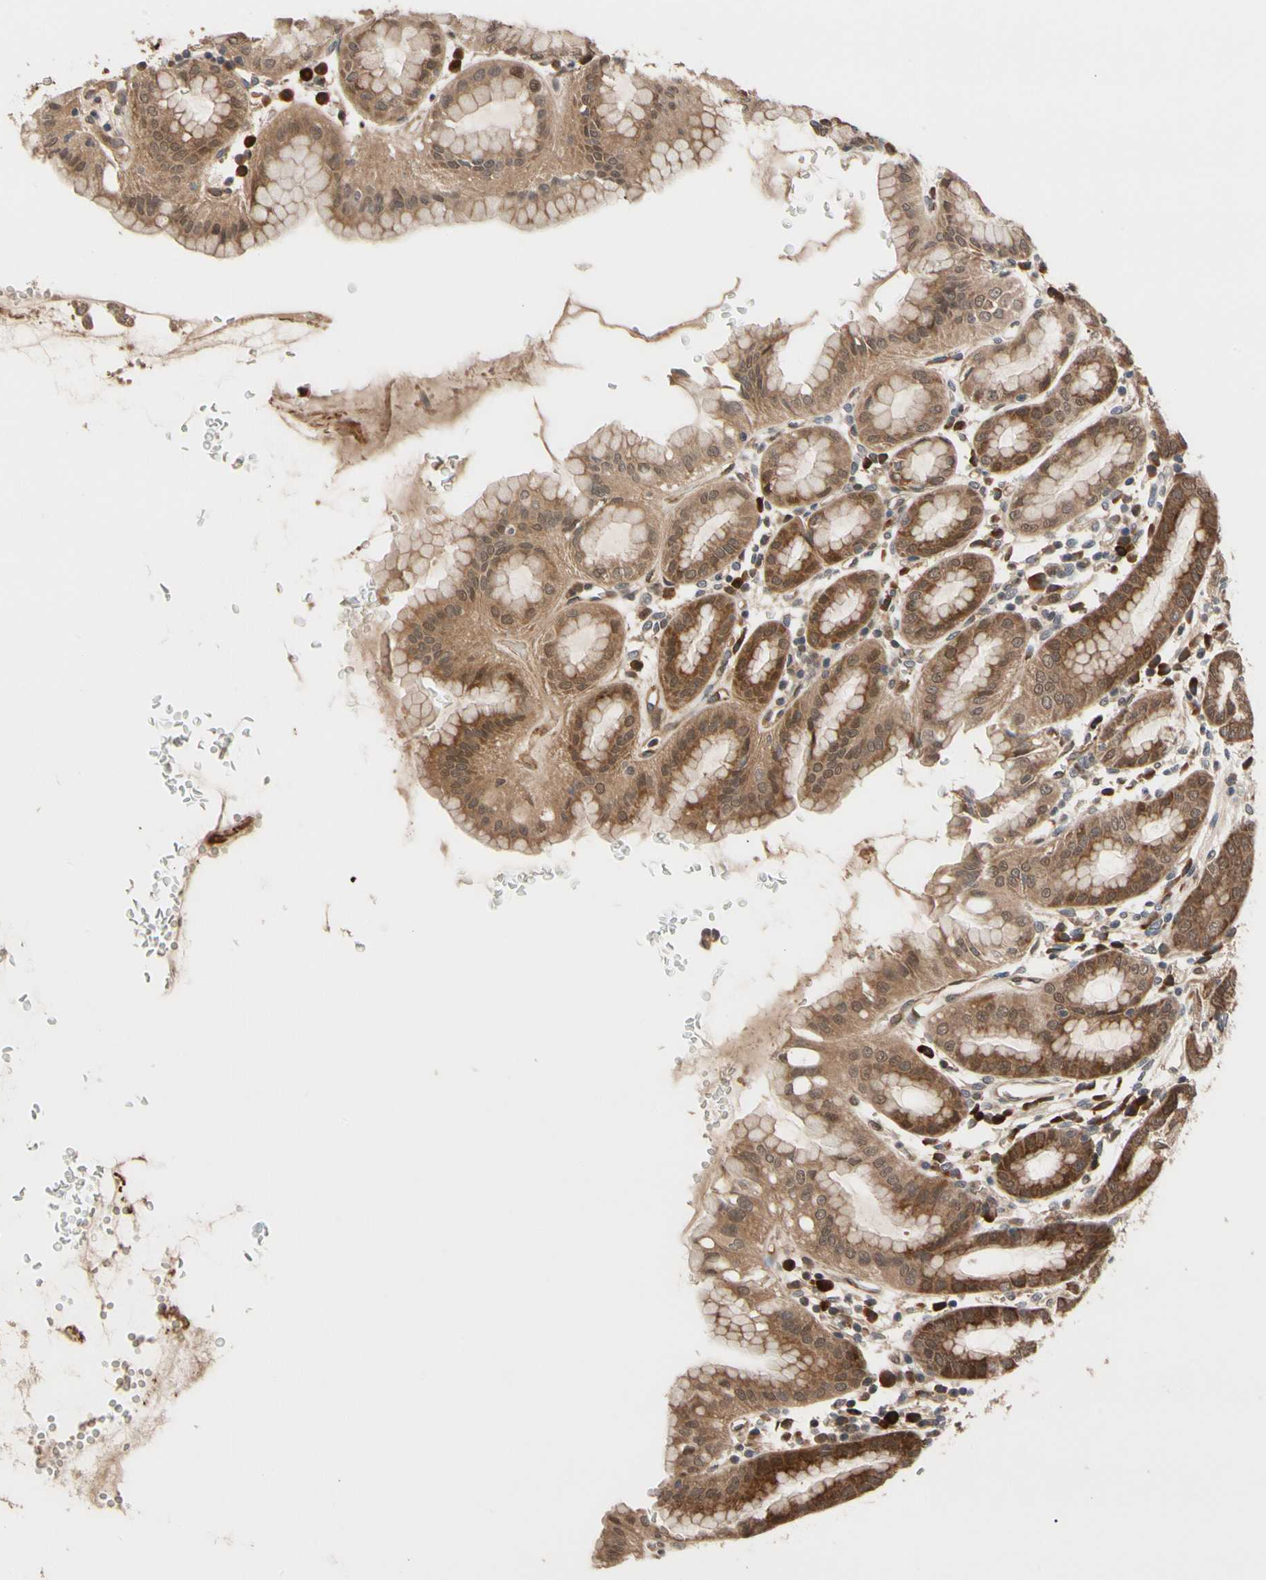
{"staining": {"intensity": "moderate", "quantity": ">75%", "location": "cytoplasmic/membranous"}, "tissue": "stomach", "cell_type": "Glandular cells", "image_type": "normal", "snomed": [{"axis": "morphology", "description": "Normal tissue, NOS"}, {"axis": "topography", "description": "Stomach, upper"}], "caption": "Benign stomach shows moderate cytoplasmic/membranous staining in about >75% of glandular cells.", "gene": "CYTIP", "patient": {"sex": "male", "age": 68}}